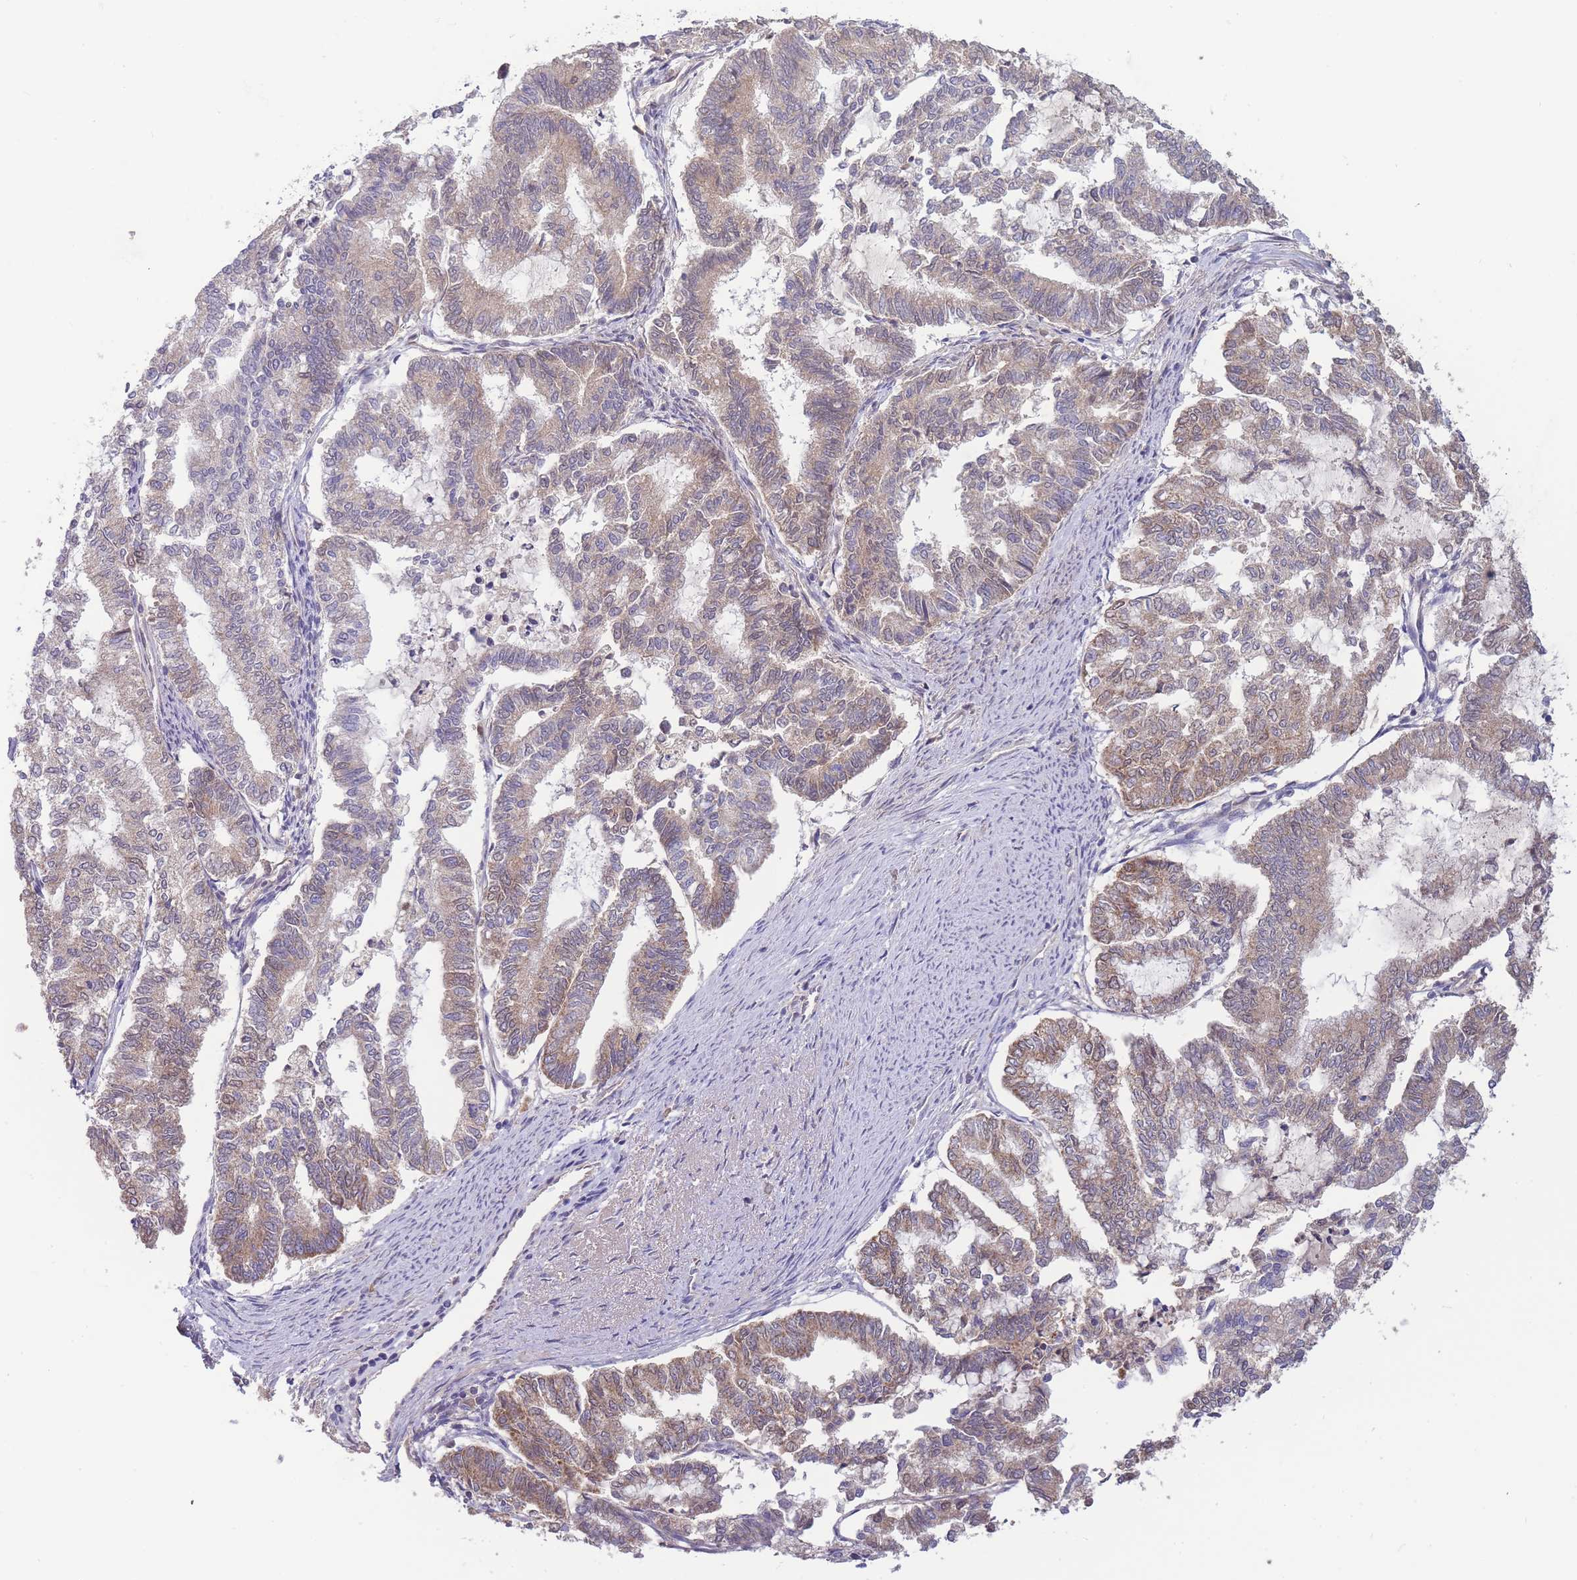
{"staining": {"intensity": "moderate", "quantity": "<25%", "location": "cytoplasmic/membranous"}, "tissue": "endometrial cancer", "cell_type": "Tumor cells", "image_type": "cancer", "snomed": [{"axis": "morphology", "description": "Adenocarcinoma, NOS"}, {"axis": "topography", "description": "Endometrium"}], "caption": "The micrograph shows a brown stain indicating the presence of a protein in the cytoplasmic/membranous of tumor cells in endometrial cancer.", "gene": "NDUFAF5", "patient": {"sex": "female", "age": 79}}